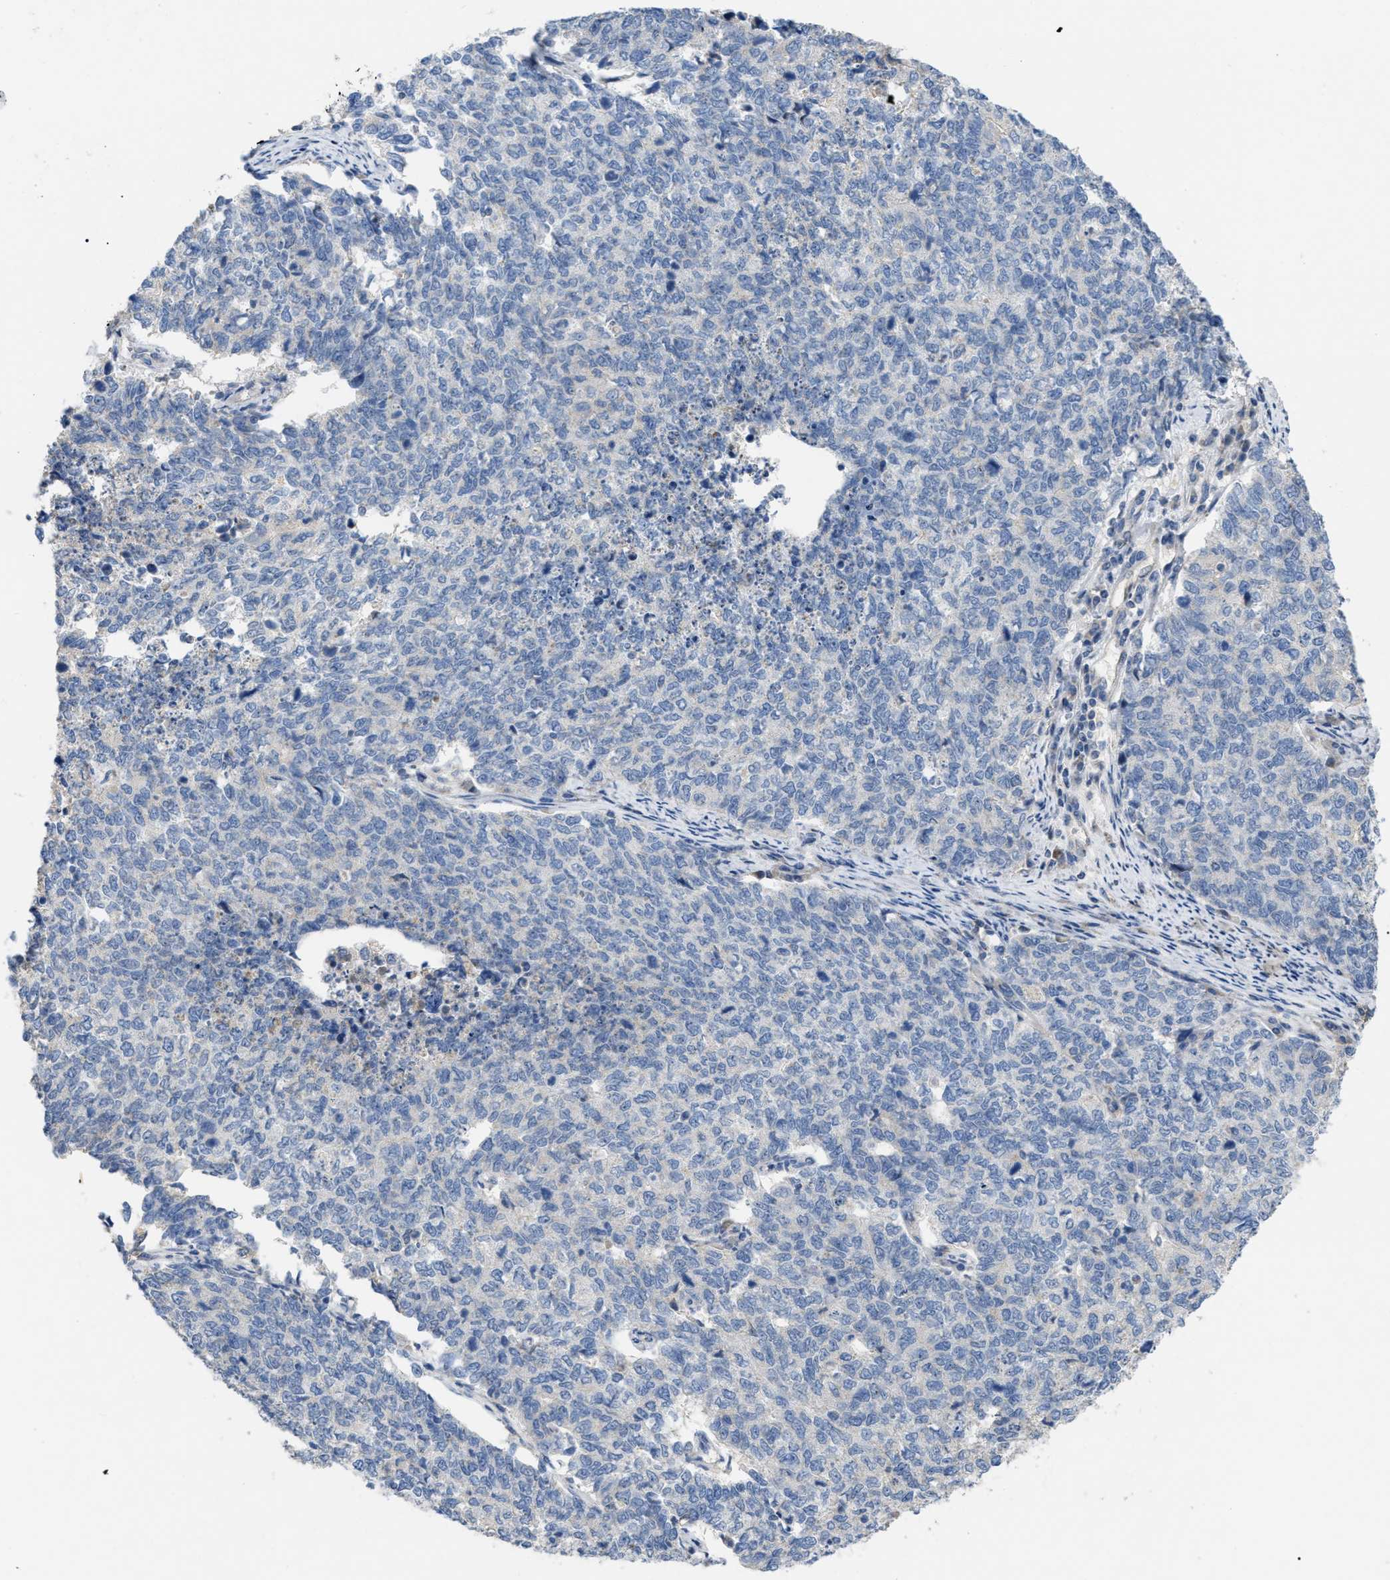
{"staining": {"intensity": "negative", "quantity": "none", "location": "none"}, "tissue": "cervical cancer", "cell_type": "Tumor cells", "image_type": "cancer", "snomed": [{"axis": "morphology", "description": "Squamous cell carcinoma, NOS"}, {"axis": "topography", "description": "Cervix"}], "caption": "Immunohistochemistry photomicrograph of neoplastic tissue: cervical cancer stained with DAB (3,3'-diaminobenzidine) shows no significant protein staining in tumor cells.", "gene": "DHX58", "patient": {"sex": "female", "age": 63}}